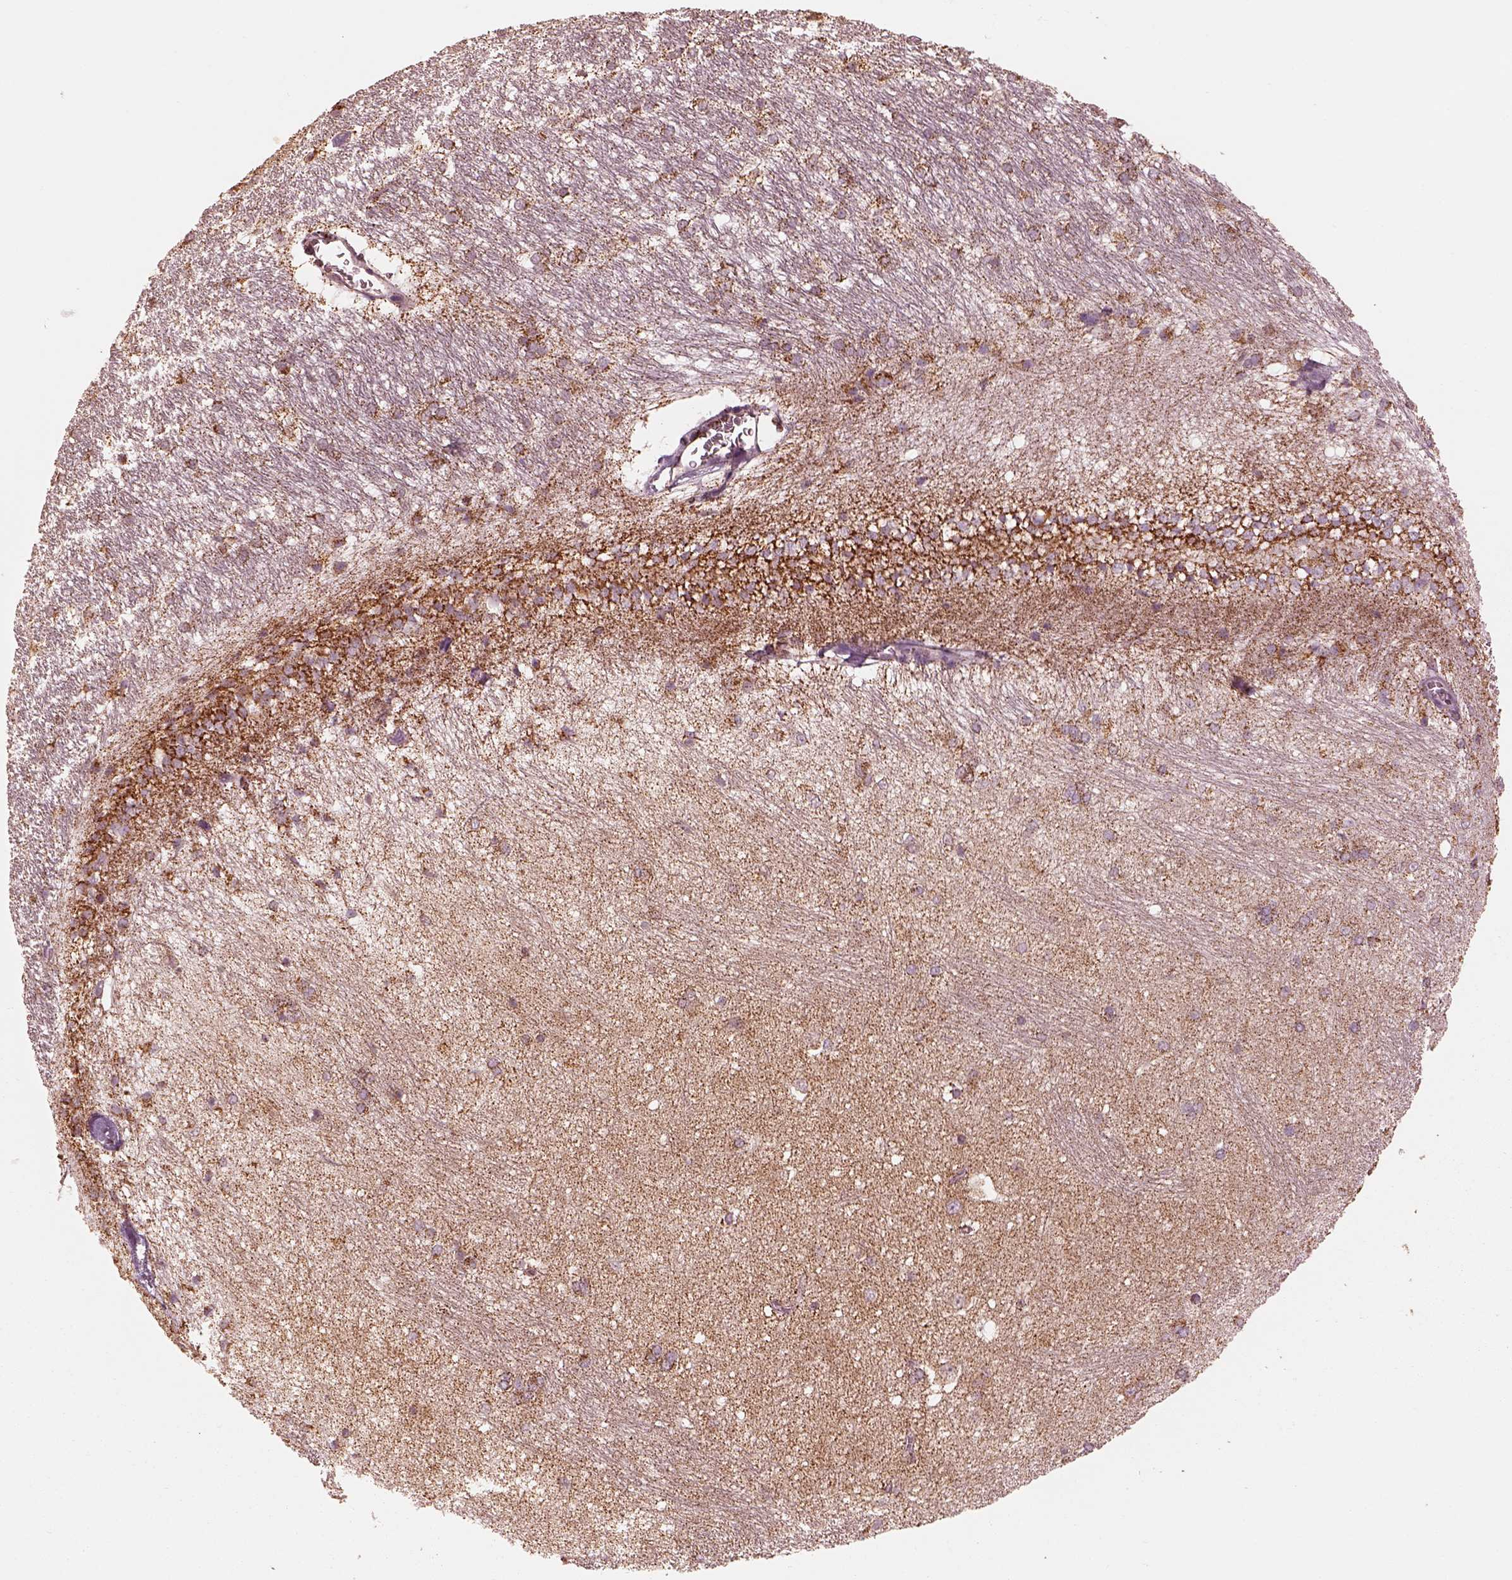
{"staining": {"intensity": "moderate", "quantity": ">75%", "location": "cytoplasmic/membranous"}, "tissue": "hippocampus", "cell_type": "Glial cells", "image_type": "normal", "snomed": [{"axis": "morphology", "description": "Normal tissue, NOS"}, {"axis": "topography", "description": "Cerebral cortex"}, {"axis": "topography", "description": "Hippocampus"}], "caption": "Moderate cytoplasmic/membranous expression is identified in about >75% of glial cells in unremarkable hippocampus.", "gene": "ENTPD6", "patient": {"sex": "female", "age": 19}}